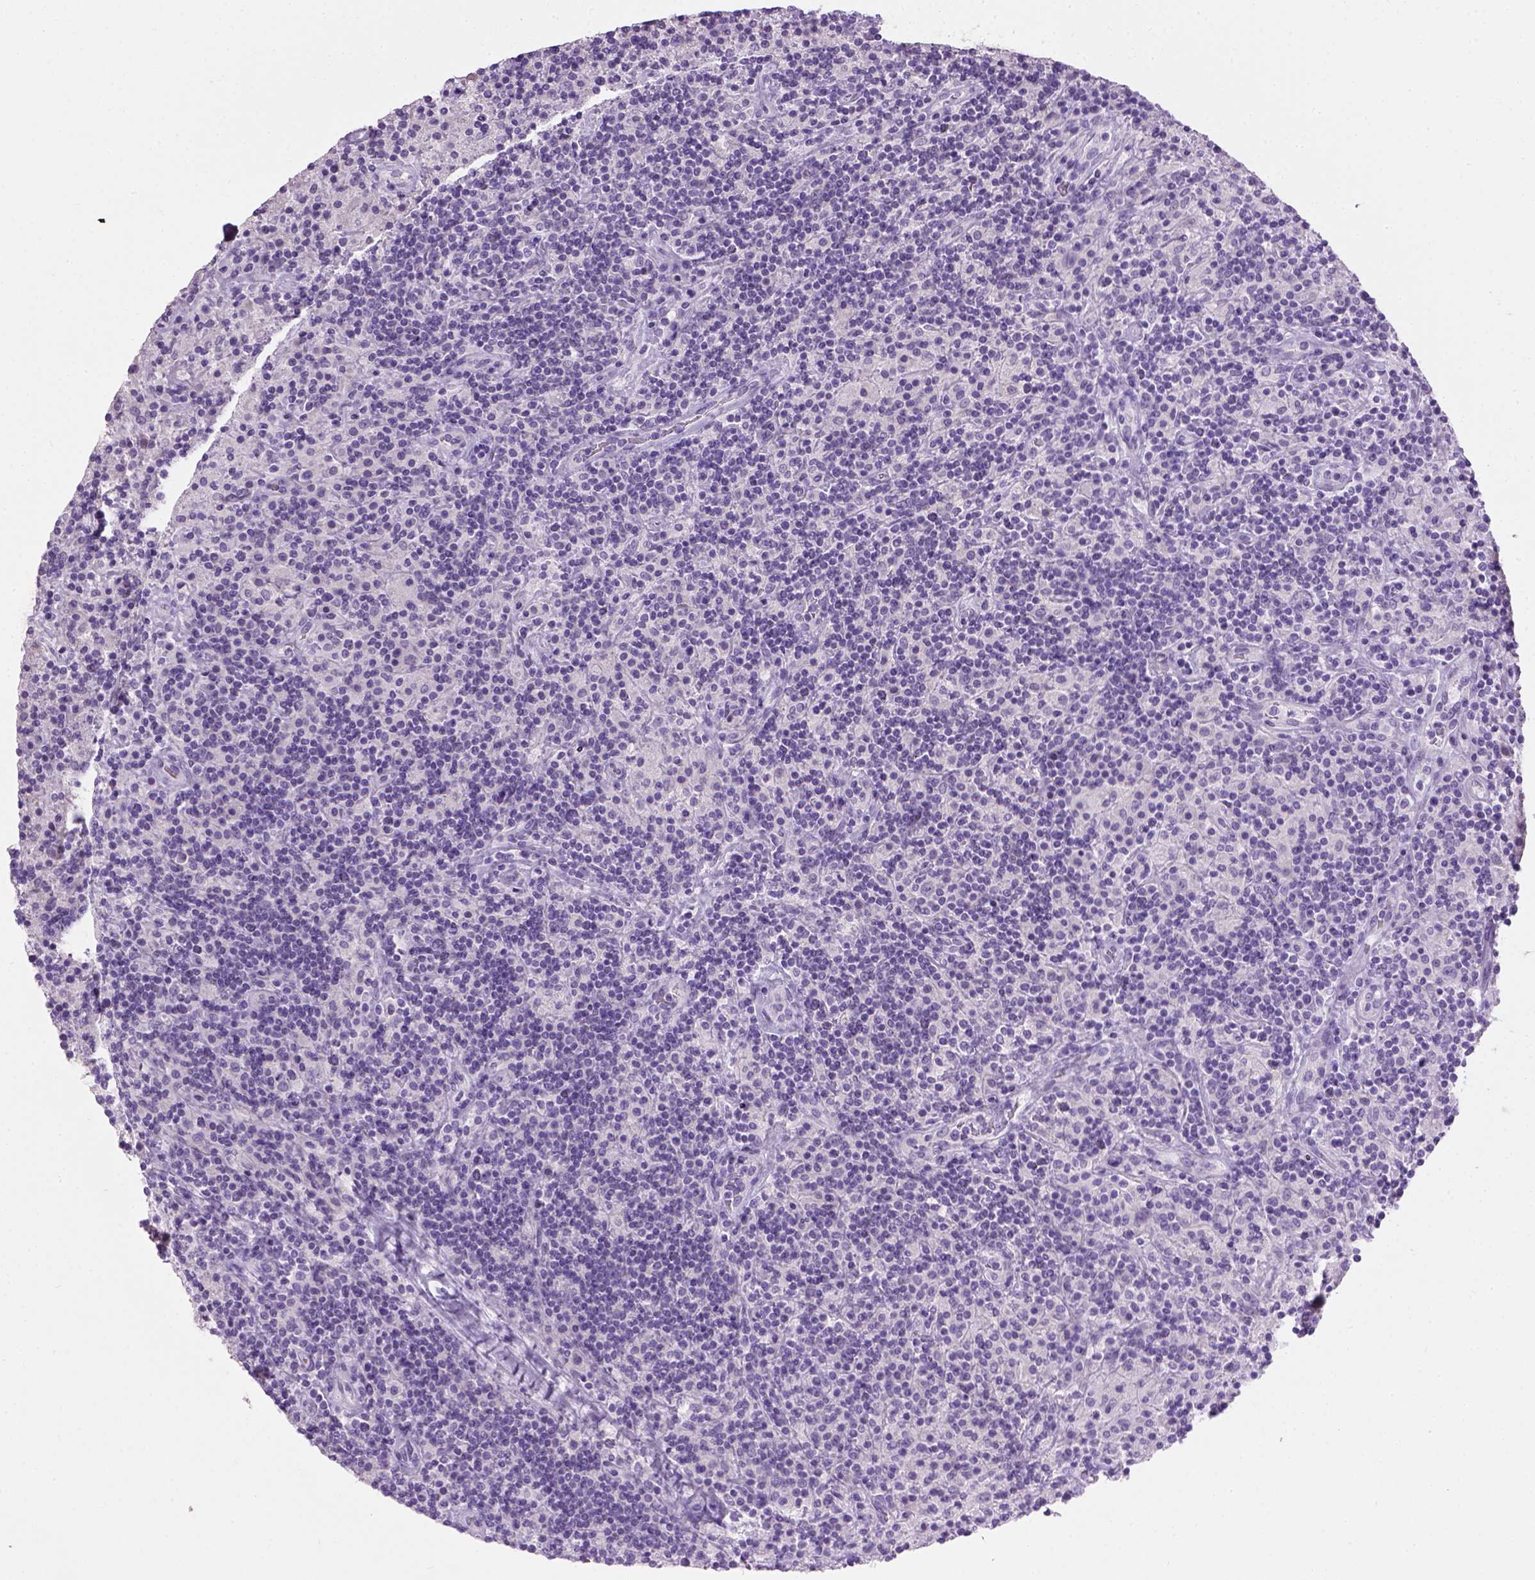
{"staining": {"intensity": "negative", "quantity": "none", "location": "none"}, "tissue": "lymphoma", "cell_type": "Tumor cells", "image_type": "cancer", "snomed": [{"axis": "morphology", "description": "Hodgkin's disease, NOS"}, {"axis": "topography", "description": "Lymph node"}], "caption": "This is a image of immunohistochemistry staining of Hodgkin's disease, which shows no expression in tumor cells.", "gene": "CYP24A1", "patient": {"sex": "male", "age": 70}}